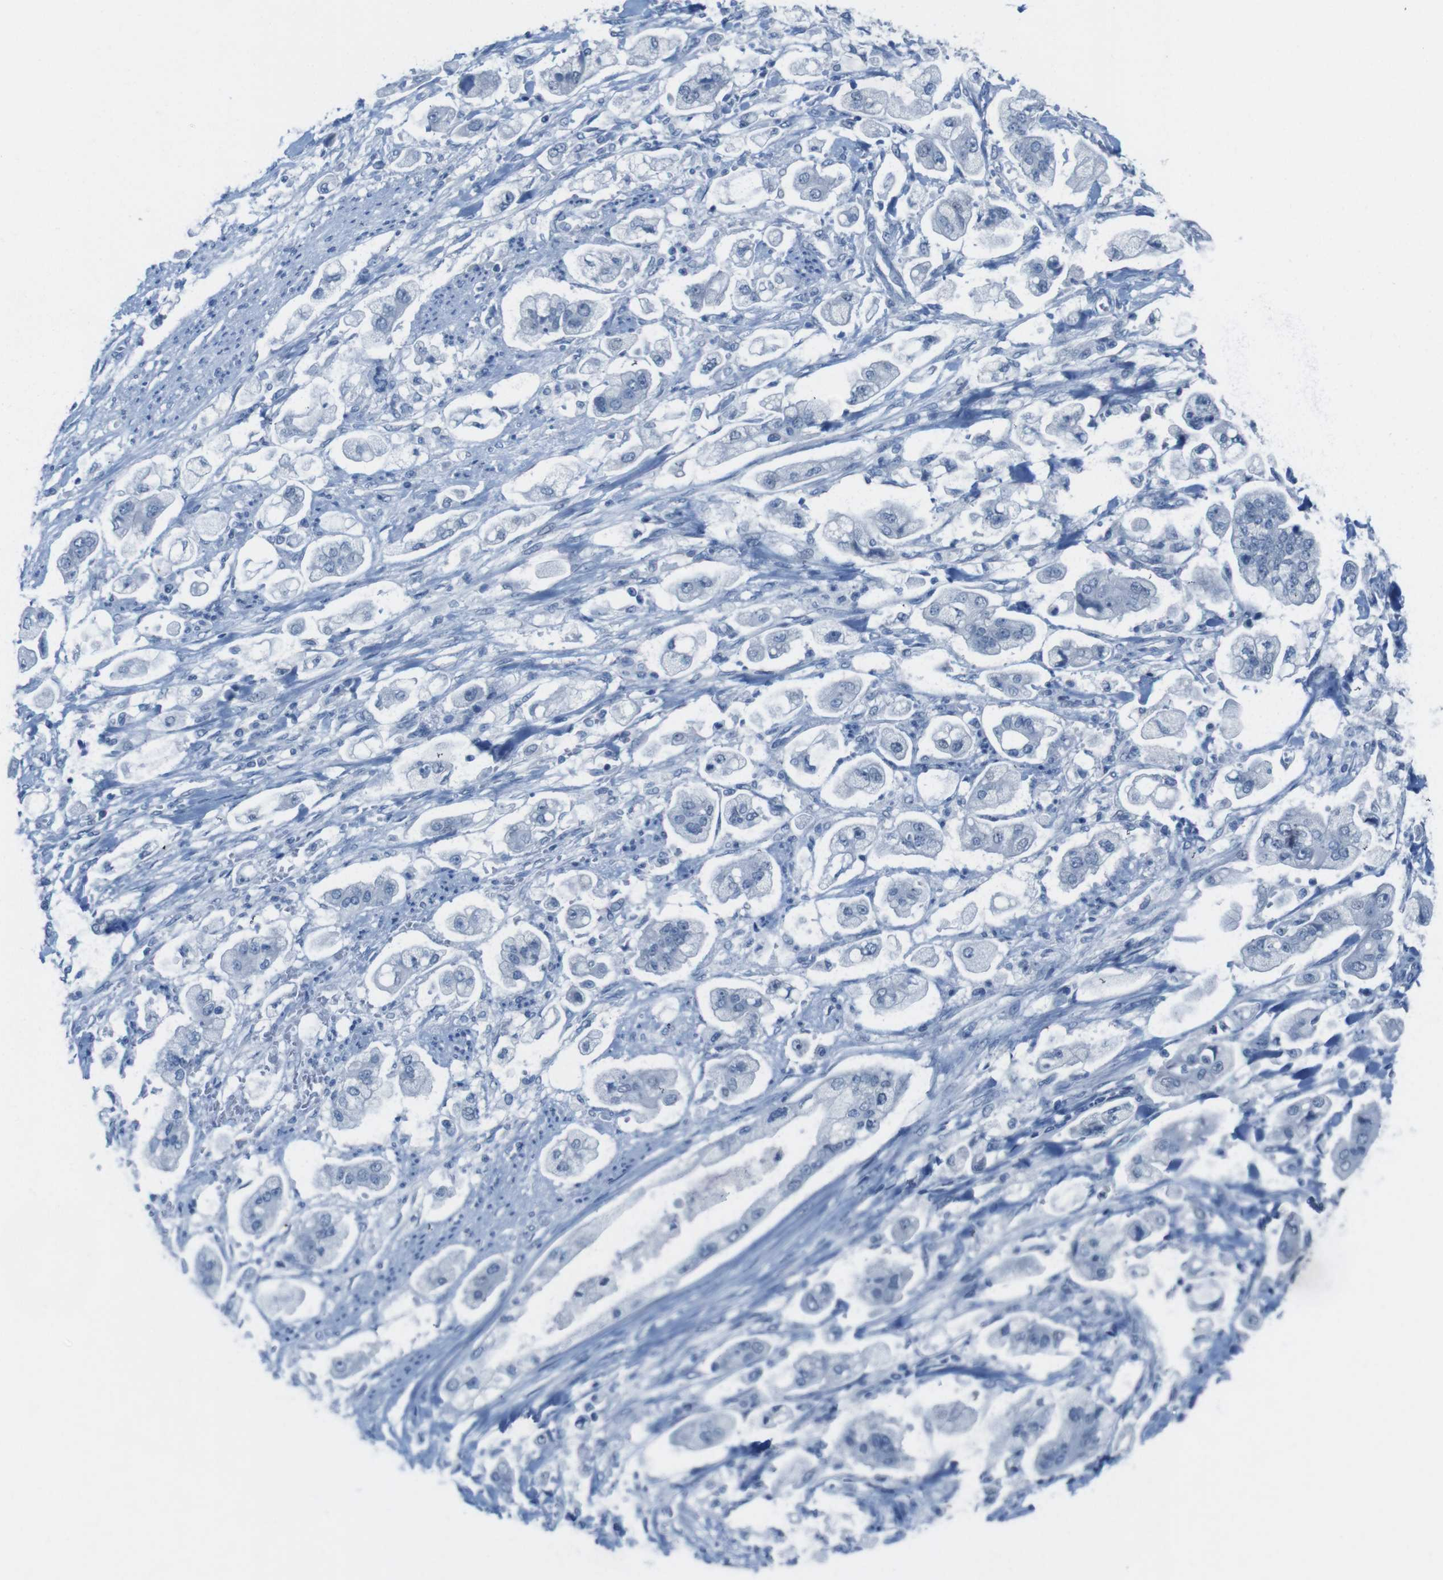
{"staining": {"intensity": "negative", "quantity": "none", "location": "none"}, "tissue": "stomach cancer", "cell_type": "Tumor cells", "image_type": "cancer", "snomed": [{"axis": "morphology", "description": "Adenocarcinoma, NOS"}, {"axis": "topography", "description": "Stomach"}], "caption": "High power microscopy micrograph of an IHC micrograph of adenocarcinoma (stomach), revealing no significant staining in tumor cells.", "gene": "OPN1SW", "patient": {"sex": "male", "age": 62}}